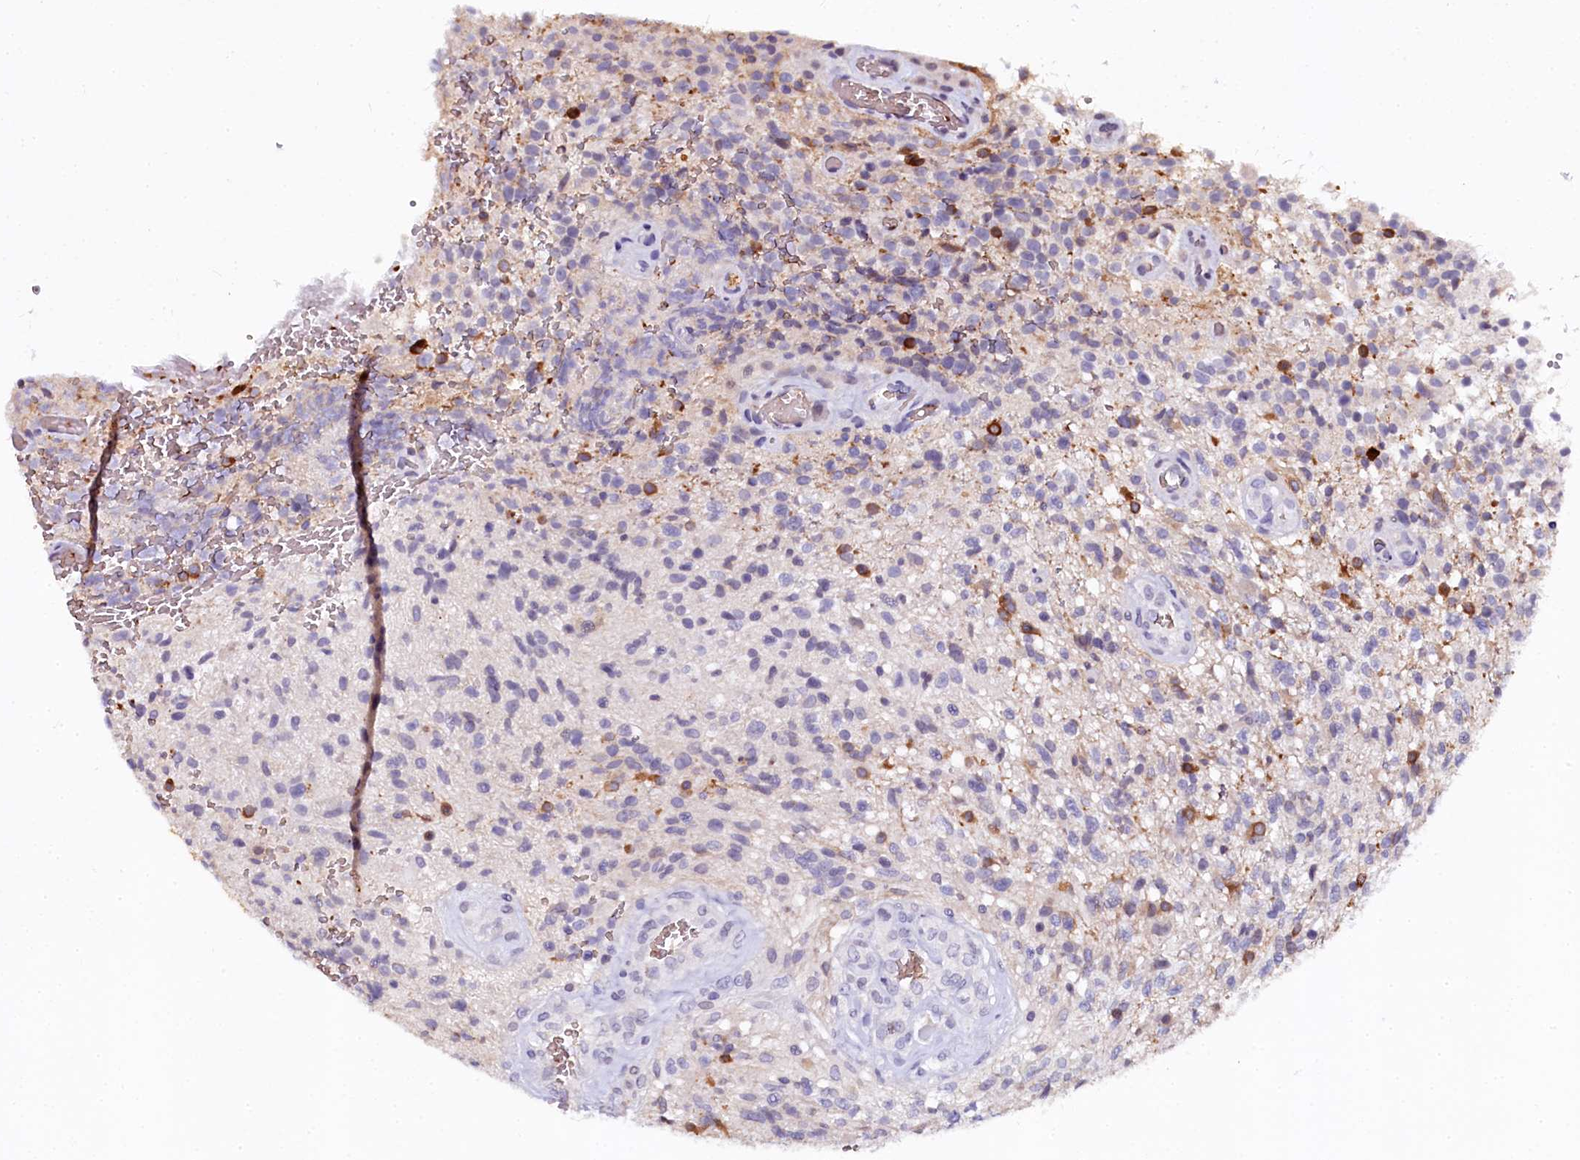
{"staining": {"intensity": "moderate", "quantity": "<25%", "location": "cytoplasmic/membranous"}, "tissue": "glioma", "cell_type": "Tumor cells", "image_type": "cancer", "snomed": [{"axis": "morphology", "description": "Glioma, malignant, High grade"}, {"axis": "topography", "description": "Brain"}], "caption": "The histopathology image shows a brown stain indicating the presence of a protein in the cytoplasmic/membranous of tumor cells in glioma.", "gene": "CTDSPL2", "patient": {"sex": "male", "age": 56}}